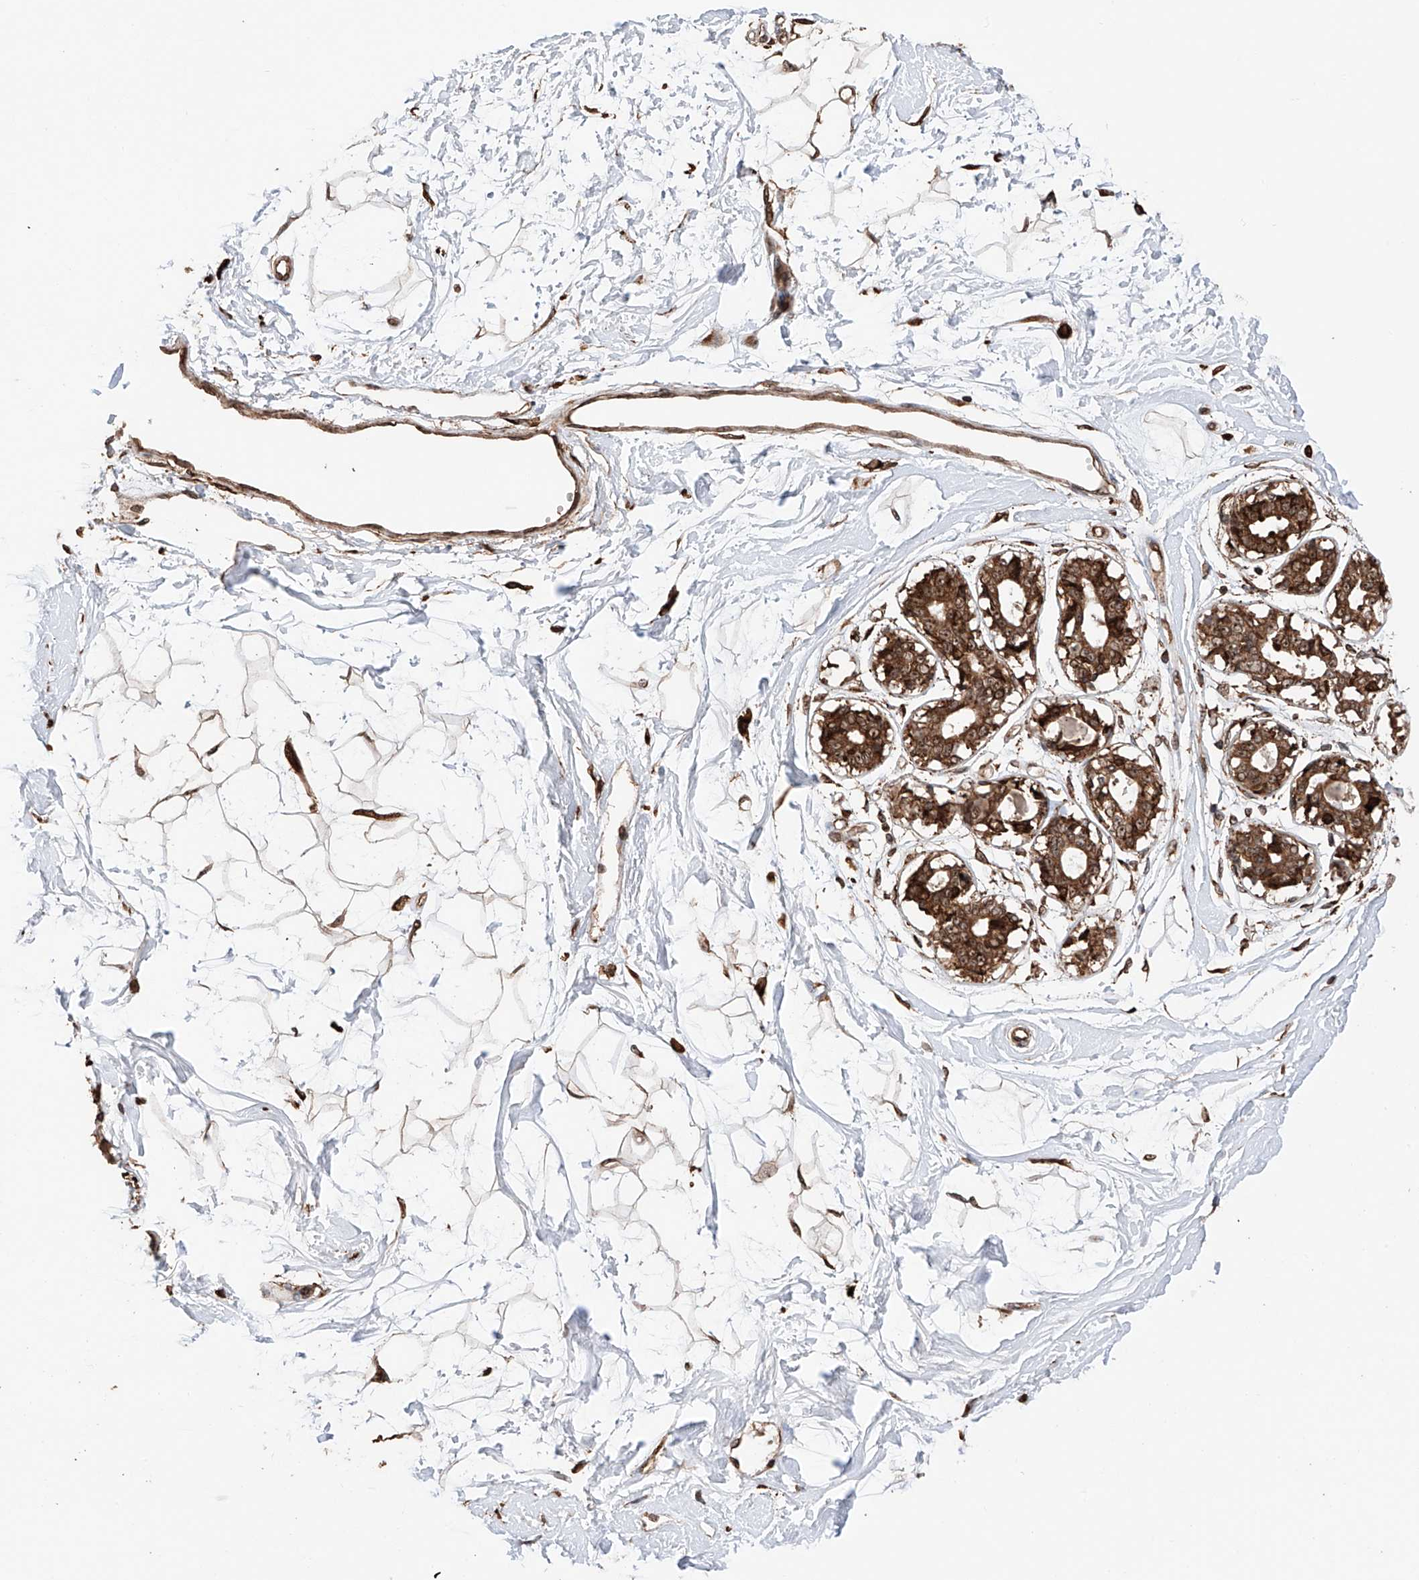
{"staining": {"intensity": "strong", "quantity": ">75%", "location": "cytoplasmic/membranous"}, "tissue": "breast", "cell_type": "Adipocytes", "image_type": "normal", "snomed": [{"axis": "morphology", "description": "Normal tissue, NOS"}, {"axis": "topography", "description": "Breast"}], "caption": "DAB immunohistochemical staining of unremarkable human breast exhibits strong cytoplasmic/membranous protein staining in approximately >75% of adipocytes. (DAB IHC with brightfield microscopy, high magnification).", "gene": "DNAH8", "patient": {"sex": "female", "age": 45}}